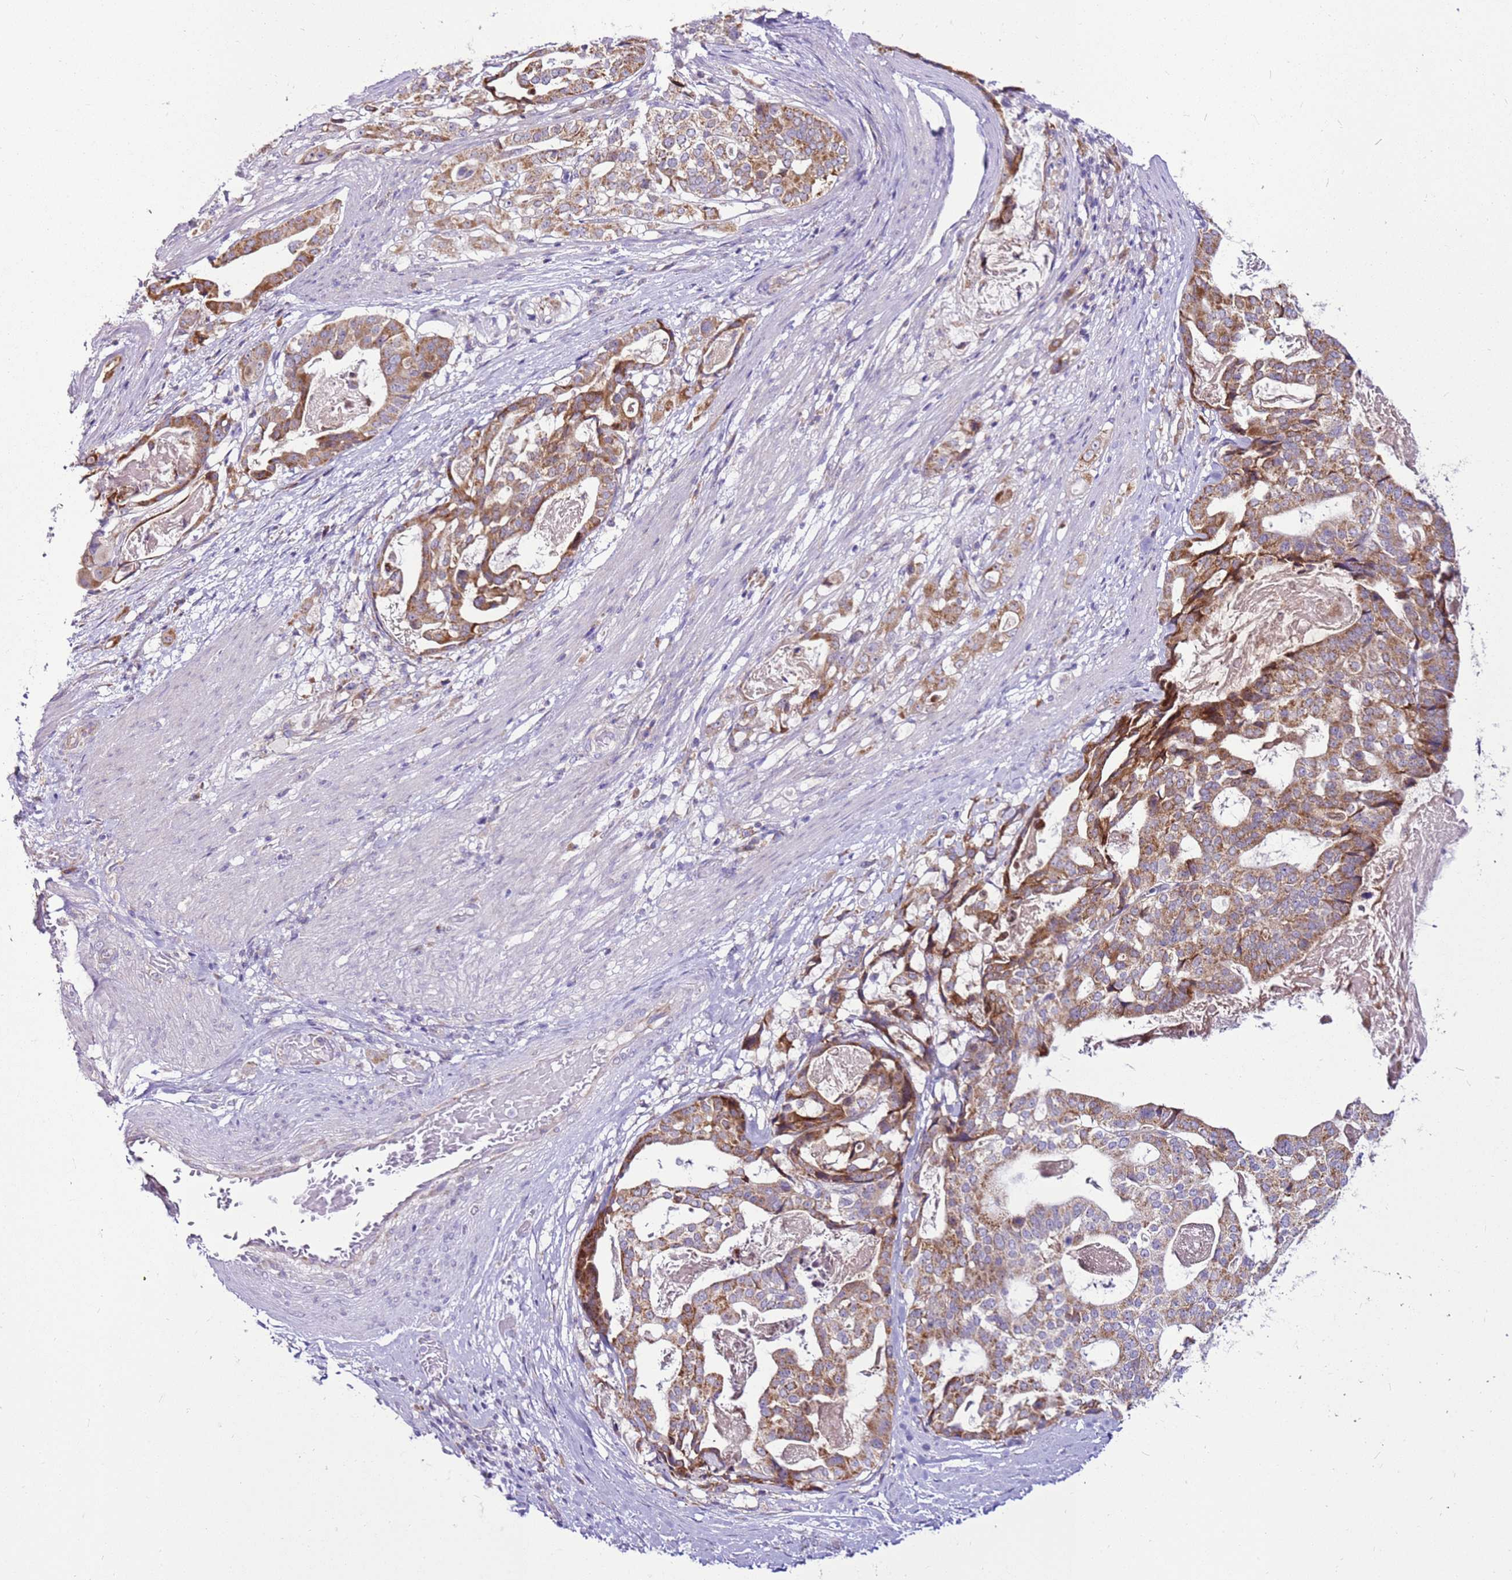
{"staining": {"intensity": "moderate", "quantity": ">75%", "location": "cytoplasmic/membranous"}, "tissue": "stomach cancer", "cell_type": "Tumor cells", "image_type": "cancer", "snomed": [{"axis": "morphology", "description": "Adenocarcinoma, NOS"}, {"axis": "topography", "description": "Stomach"}], "caption": "An image of human stomach adenocarcinoma stained for a protein reveals moderate cytoplasmic/membranous brown staining in tumor cells.", "gene": "MRPL36", "patient": {"sex": "male", "age": 48}}